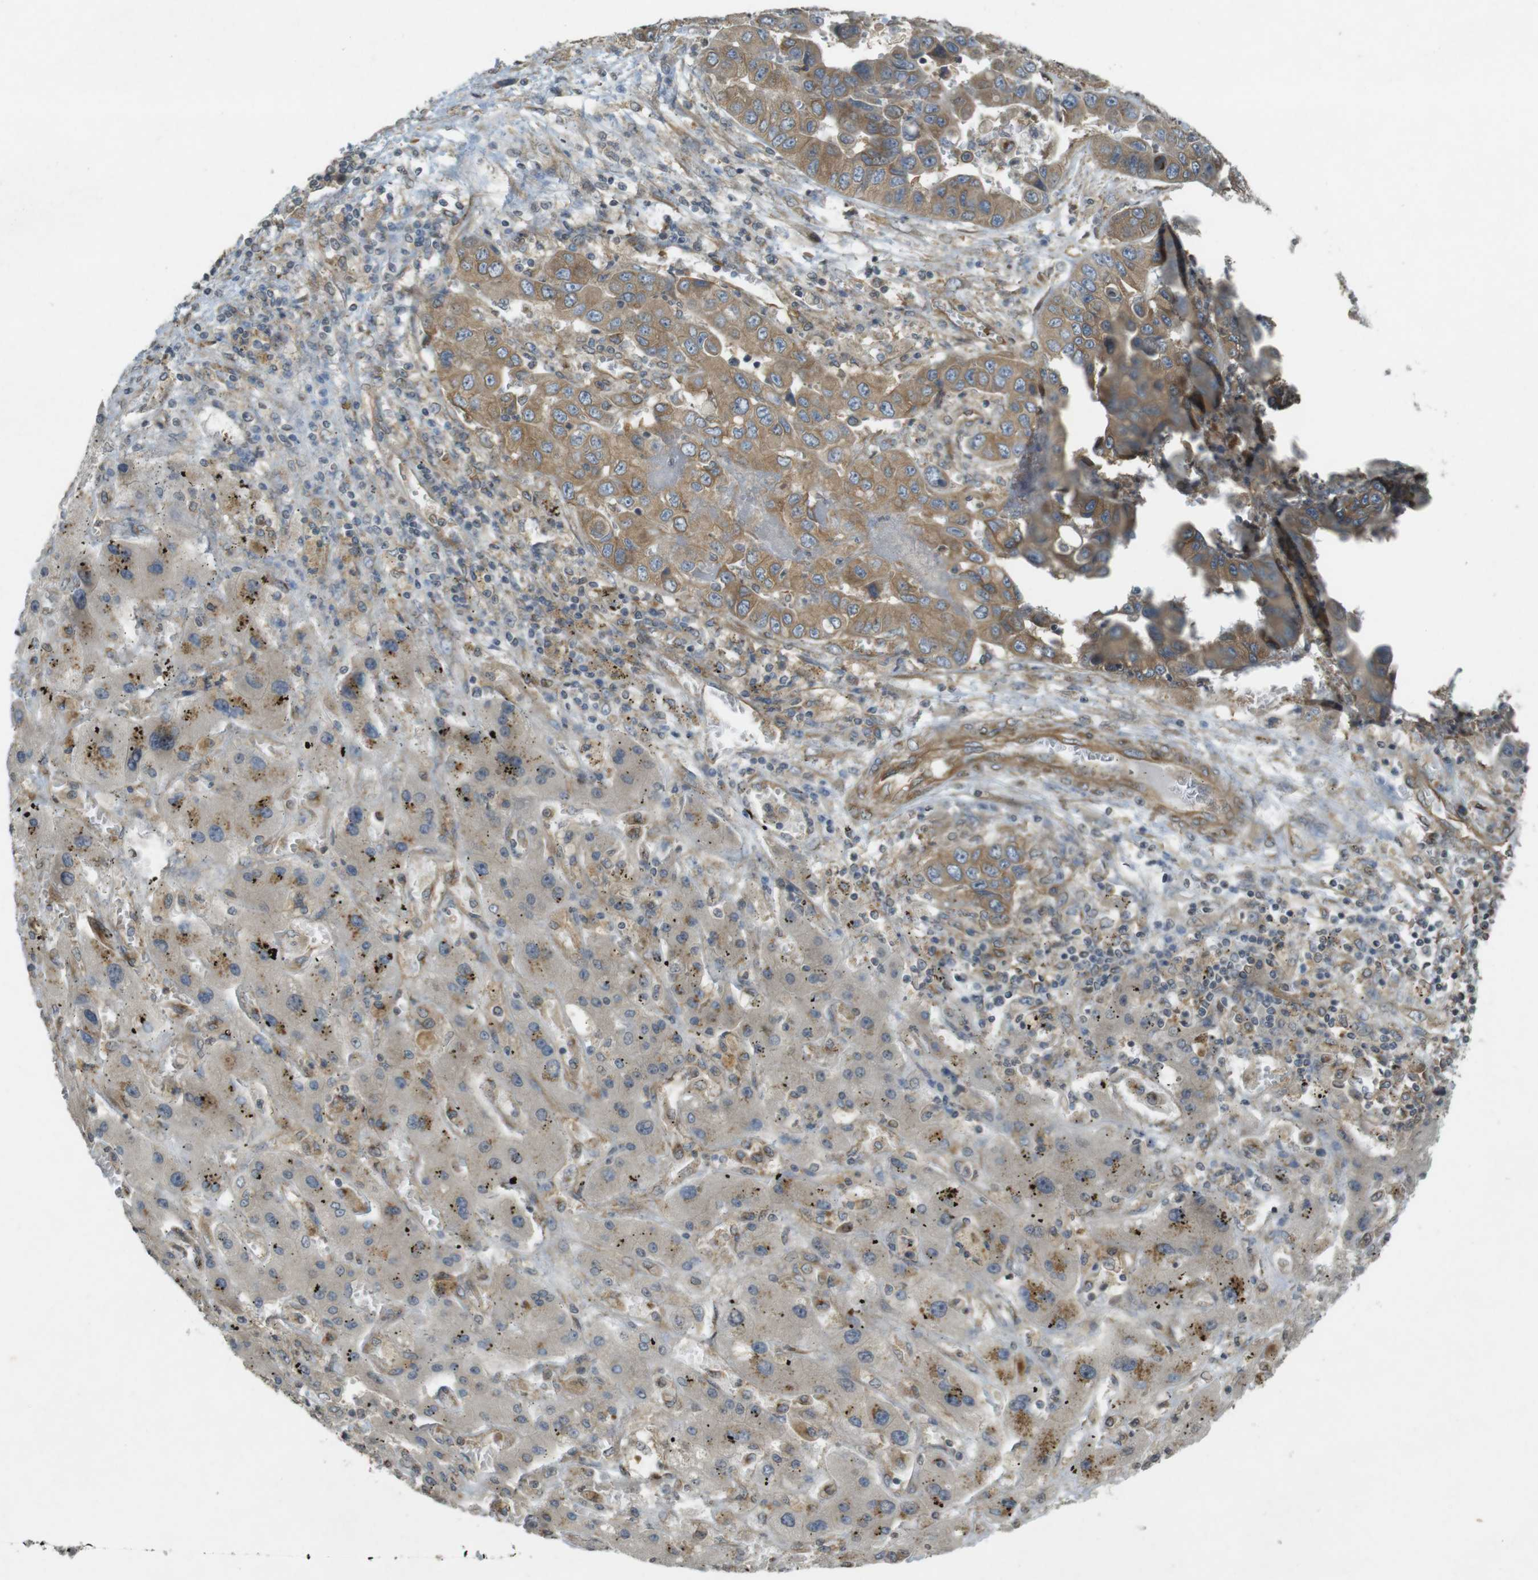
{"staining": {"intensity": "moderate", "quantity": ">75%", "location": "cytoplasmic/membranous"}, "tissue": "liver cancer", "cell_type": "Tumor cells", "image_type": "cancer", "snomed": [{"axis": "morphology", "description": "Cholangiocarcinoma"}, {"axis": "topography", "description": "Liver"}], "caption": "Liver cholangiocarcinoma stained with DAB (3,3'-diaminobenzidine) IHC reveals medium levels of moderate cytoplasmic/membranous positivity in about >75% of tumor cells. The staining was performed using DAB (3,3'-diaminobenzidine) to visualize the protein expression in brown, while the nuclei were stained in blue with hematoxylin (Magnification: 20x).", "gene": "KIF5B", "patient": {"sex": "female", "age": 52}}